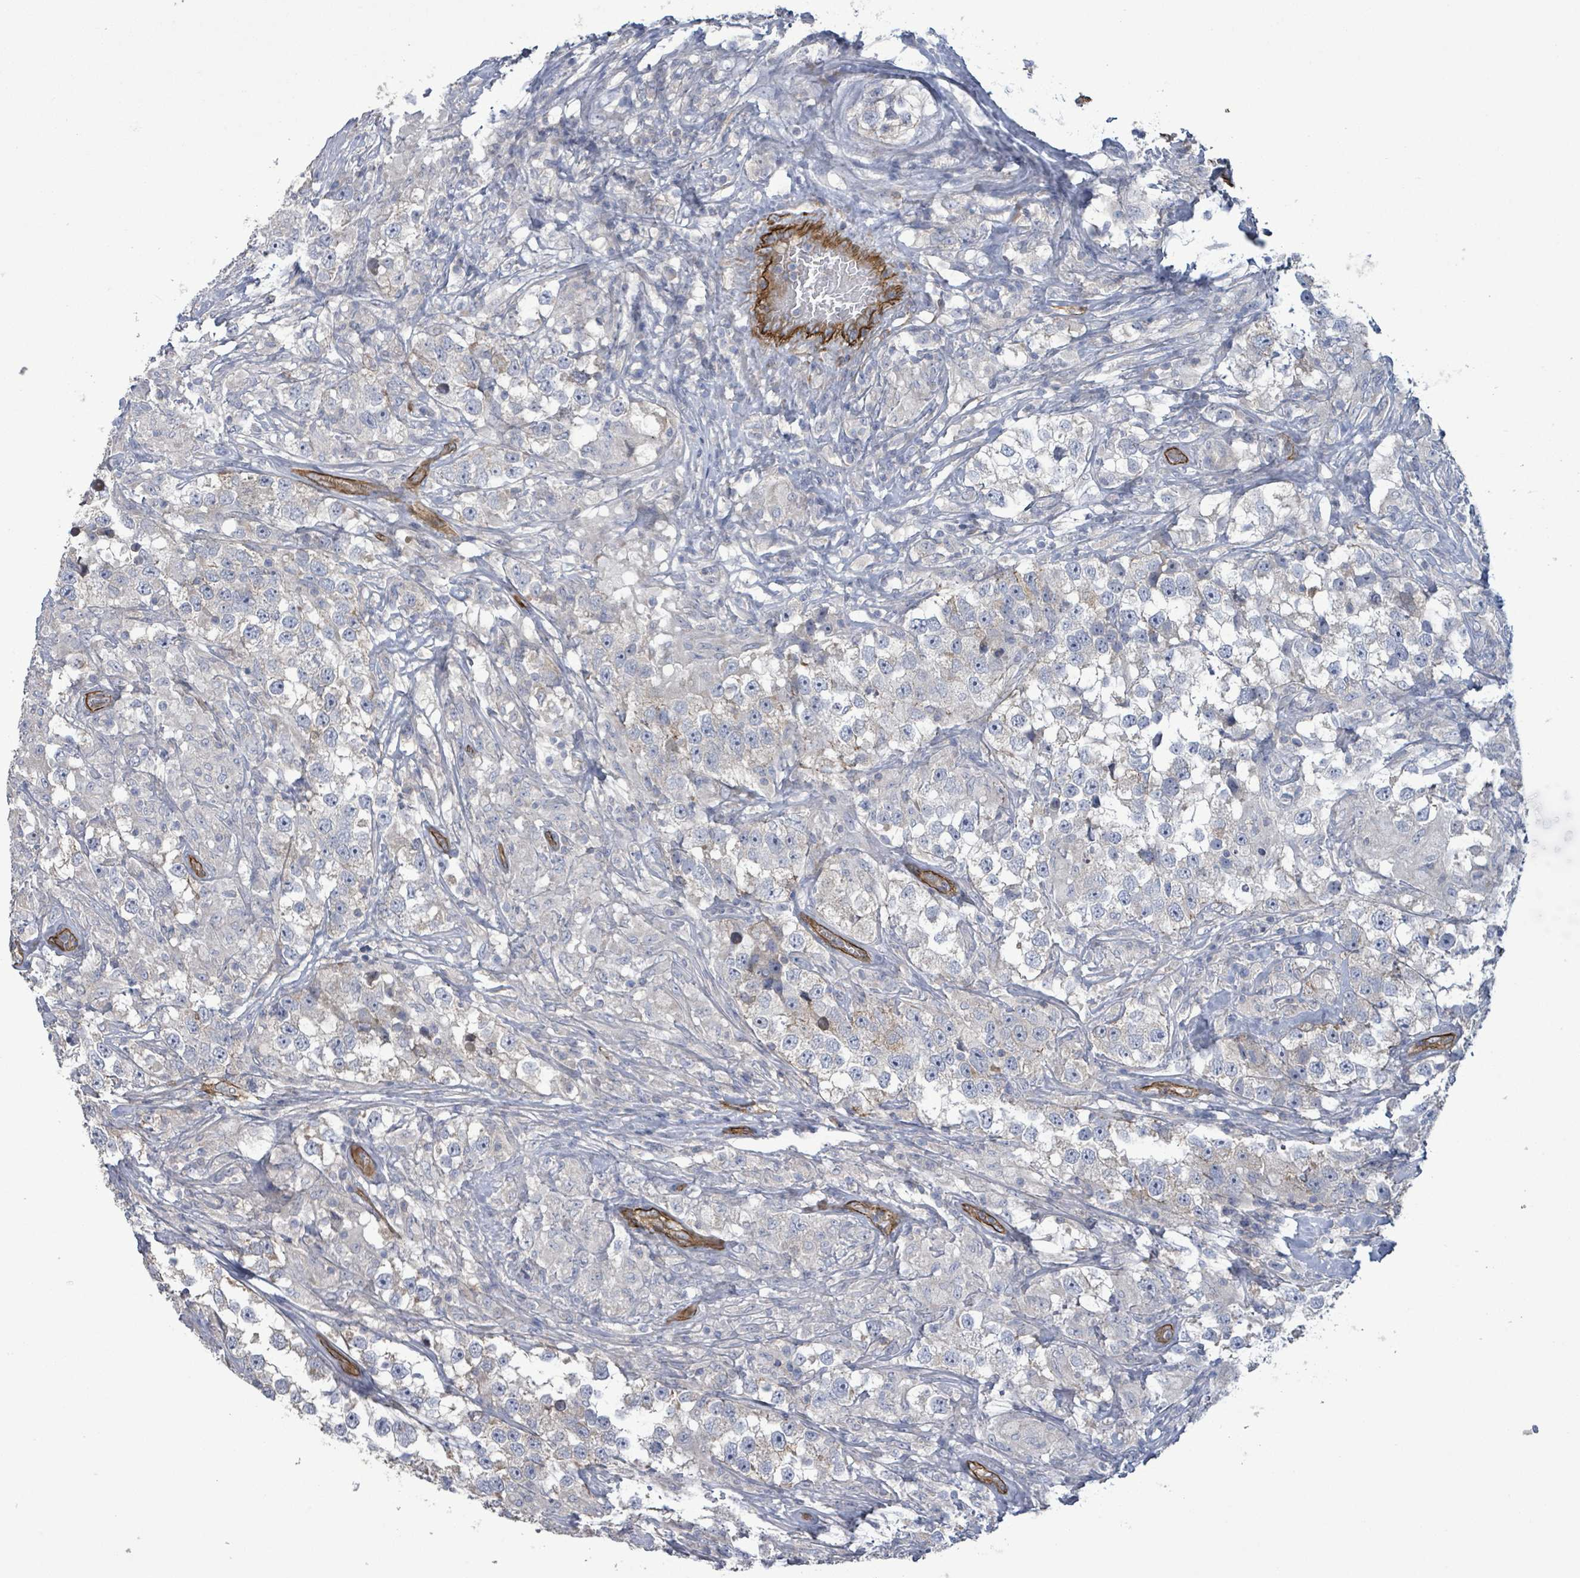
{"staining": {"intensity": "negative", "quantity": "none", "location": "none"}, "tissue": "testis cancer", "cell_type": "Tumor cells", "image_type": "cancer", "snomed": [{"axis": "morphology", "description": "Seminoma, NOS"}, {"axis": "topography", "description": "Testis"}], "caption": "Immunohistochemistry of human seminoma (testis) demonstrates no staining in tumor cells.", "gene": "KANK3", "patient": {"sex": "male", "age": 46}}